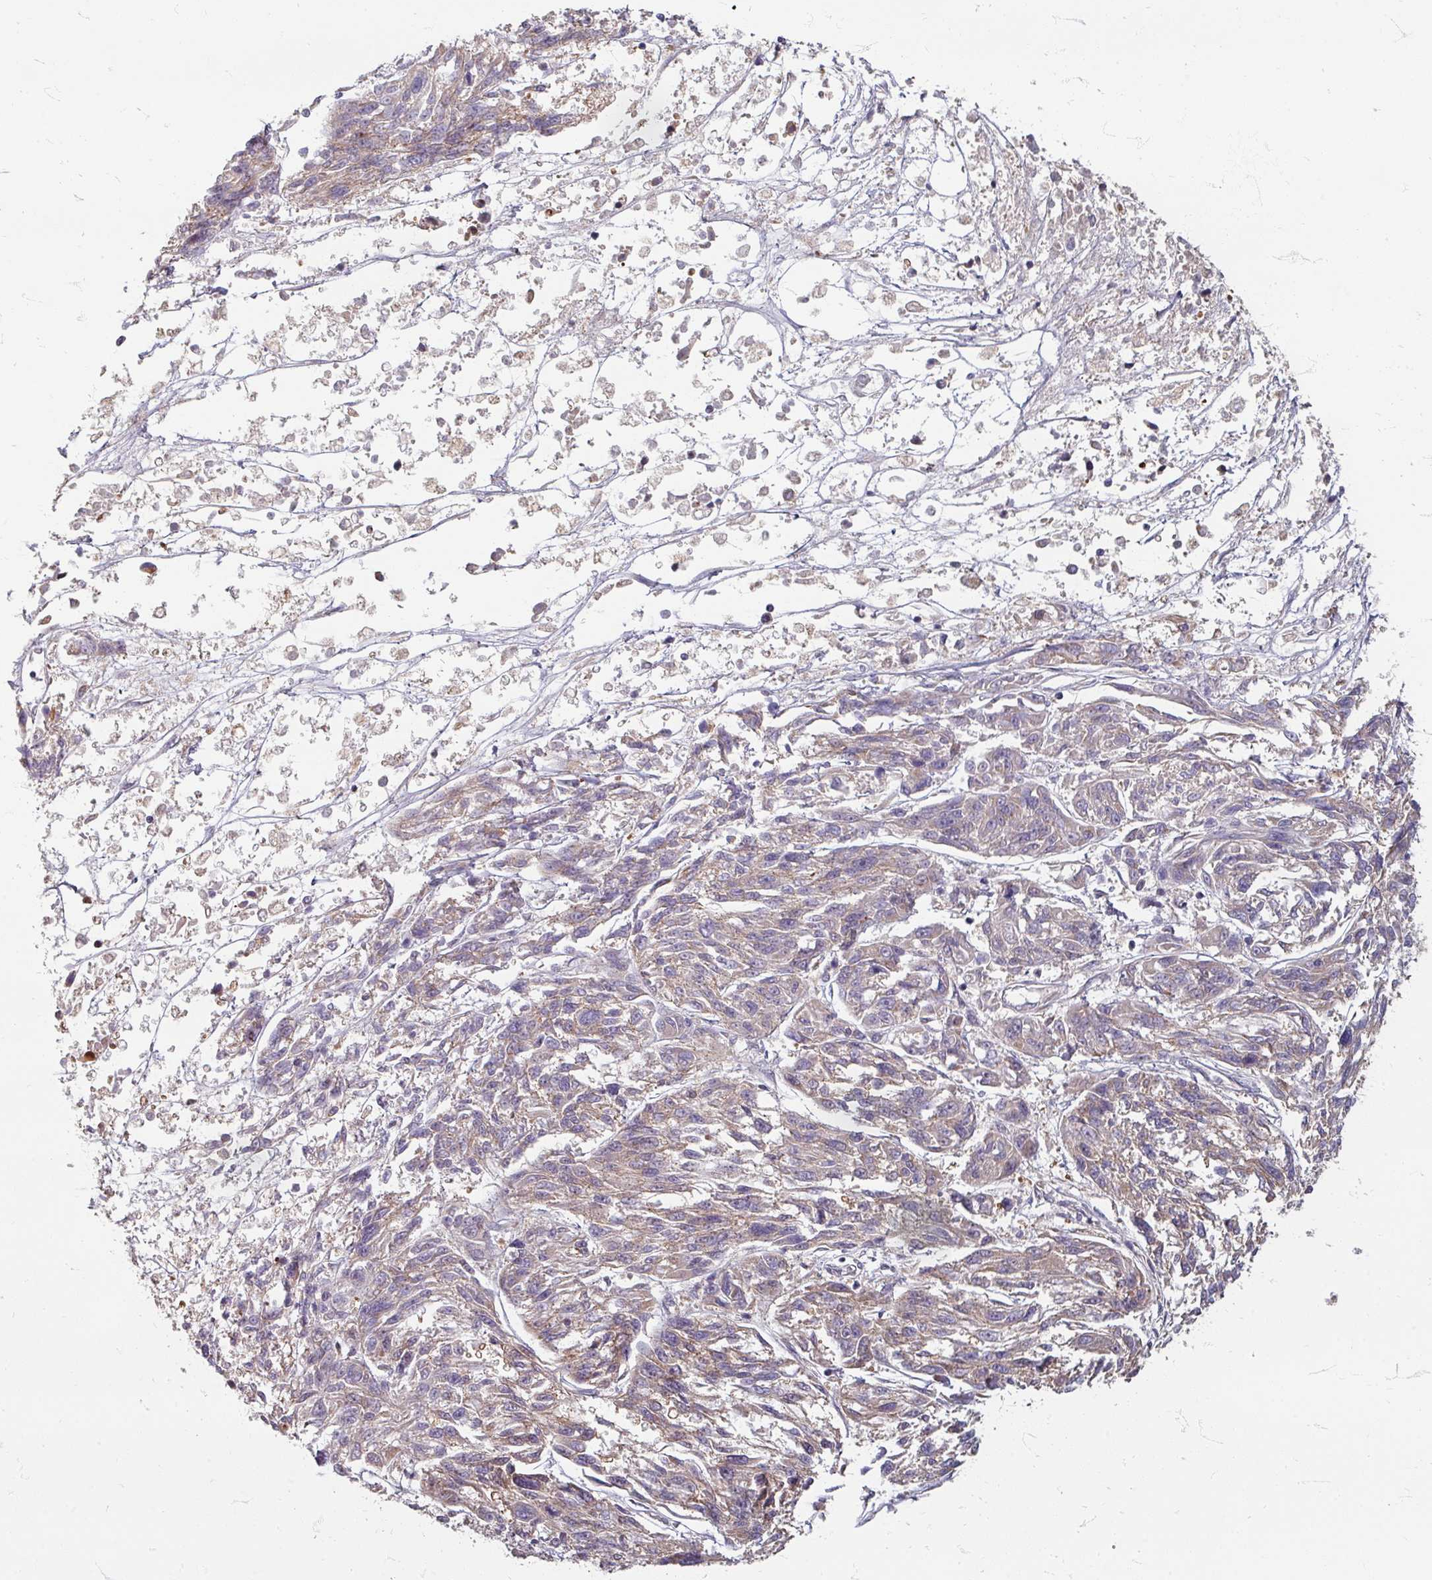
{"staining": {"intensity": "weak", "quantity": "25%-75%", "location": "cytoplasmic/membranous"}, "tissue": "melanoma", "cell_type": "Tumor cells", "image_type": "cancer", "snomed": [{"axis": "morphology", "description": "Malignant melanoma, NOS"}, {"axis": "topography", "description": "Skin"}], "caption": "This photomicrograph reveals melanoma stained with IHC to label a protein in brown. The cytoplasmic/membranous of tumor cells show weak positivity for the protein. Nuclei are counter-stained blue.", "gene": "STAM", "patient": {"sex": "male", "age": 53}}